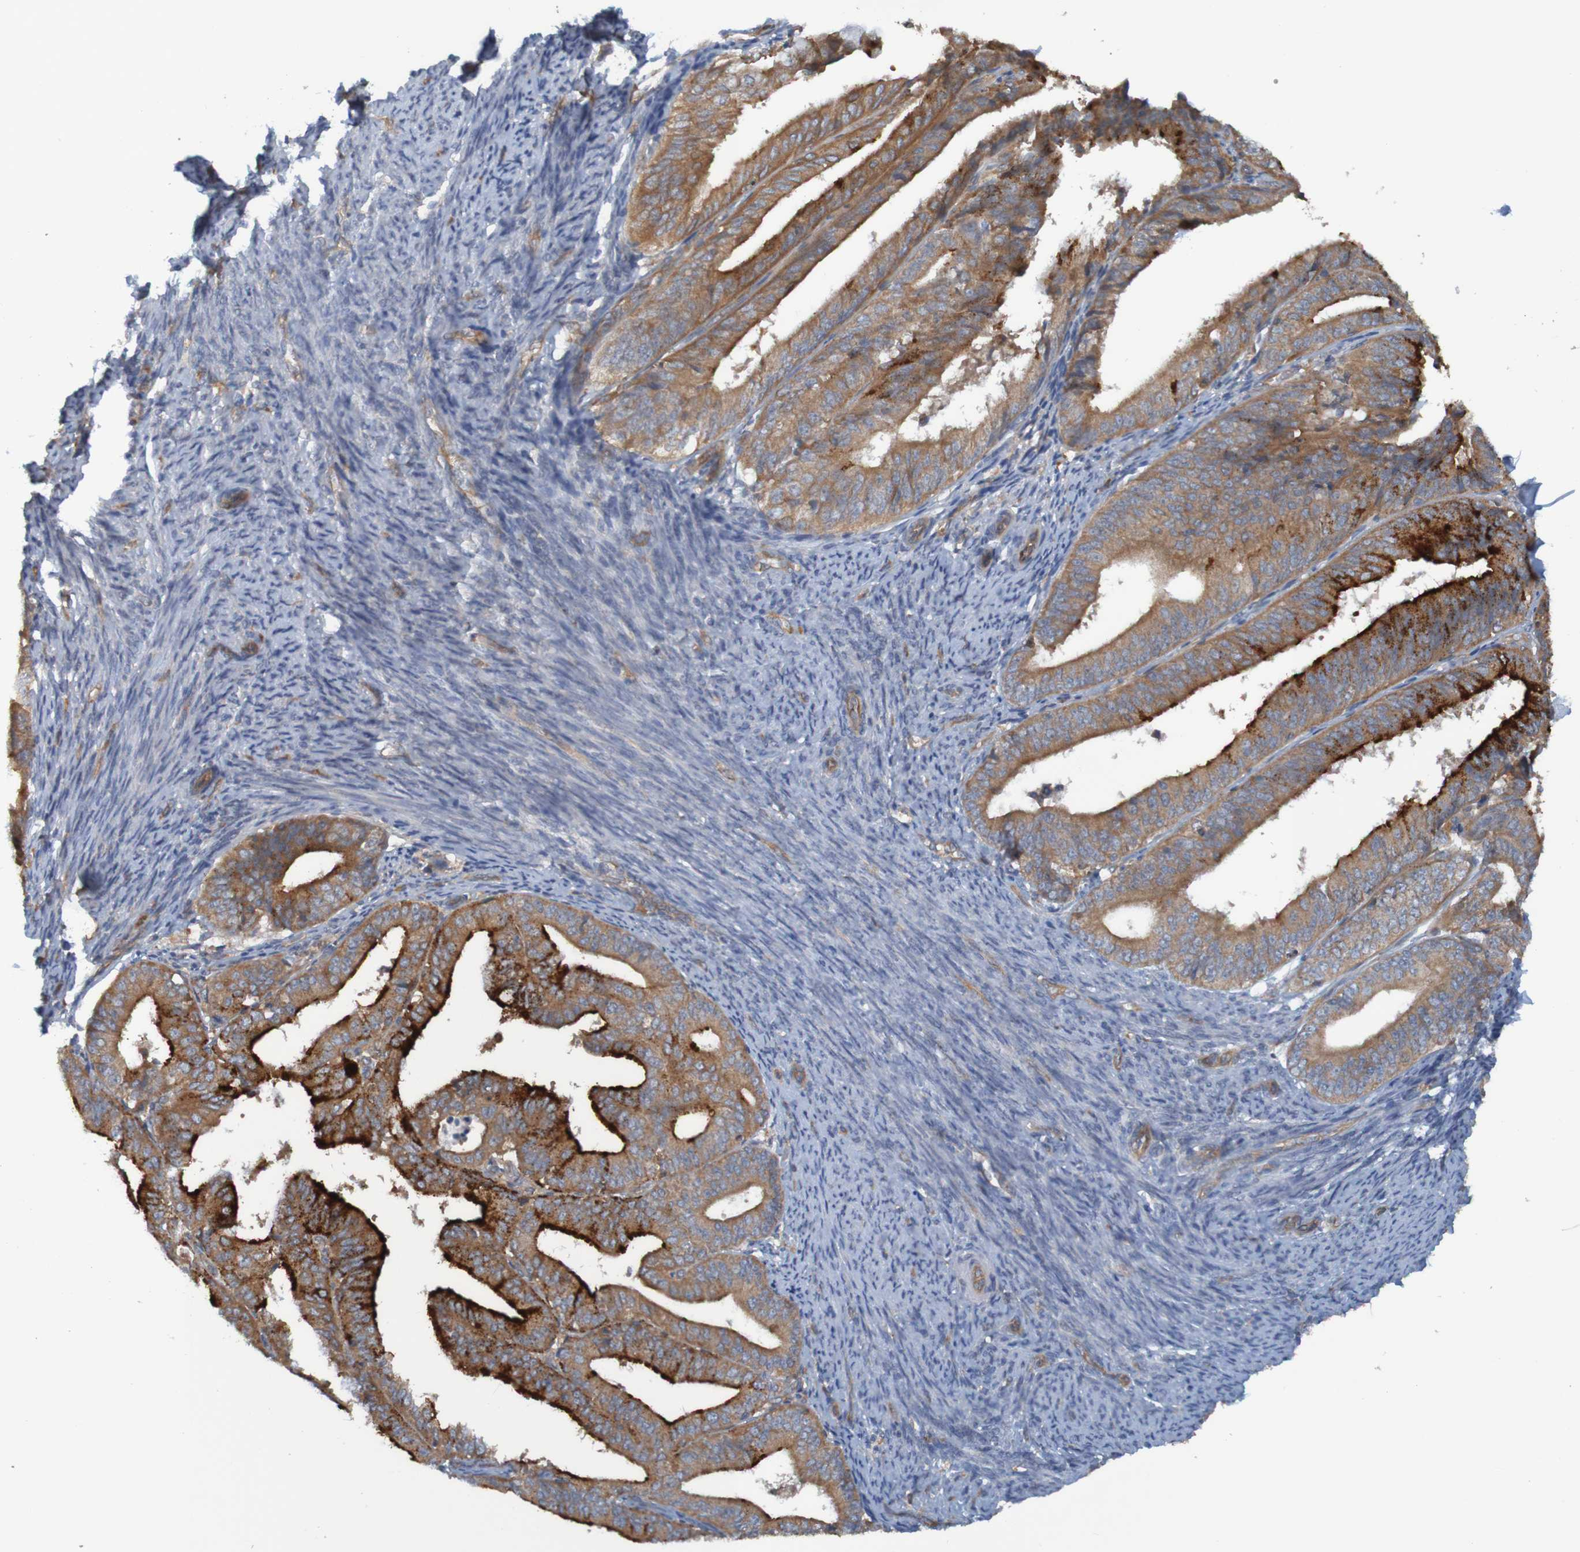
{"staining": {"intensity": "strong", "quantity": "25%-75%", "location": "cytoplasmic/membranous"}, "tissue": "endometrial cancer", "cell_type": "Tumor cells", "image_type": "cancer", "snomed": [{"axis": "morphology", "description": "Adenocarcinoma, NOS"}, {"axis": "topography", "description": "Endometrium"}], "caption": "IHC (DAB (3,3'-diaminobenzidine)) staining of human endometrial cancer reveals strong cytoplasmic/membranous protein expression in about 25%-75% of tumor cells. (Stains: DAB (3,3'-diaminobenzidine) in brown, nuclei in blue, Microscopy: brightfield microscopy at high magnification).", "gene": "DNAJC4", "patient": {"sex": "female", "age": 63}}